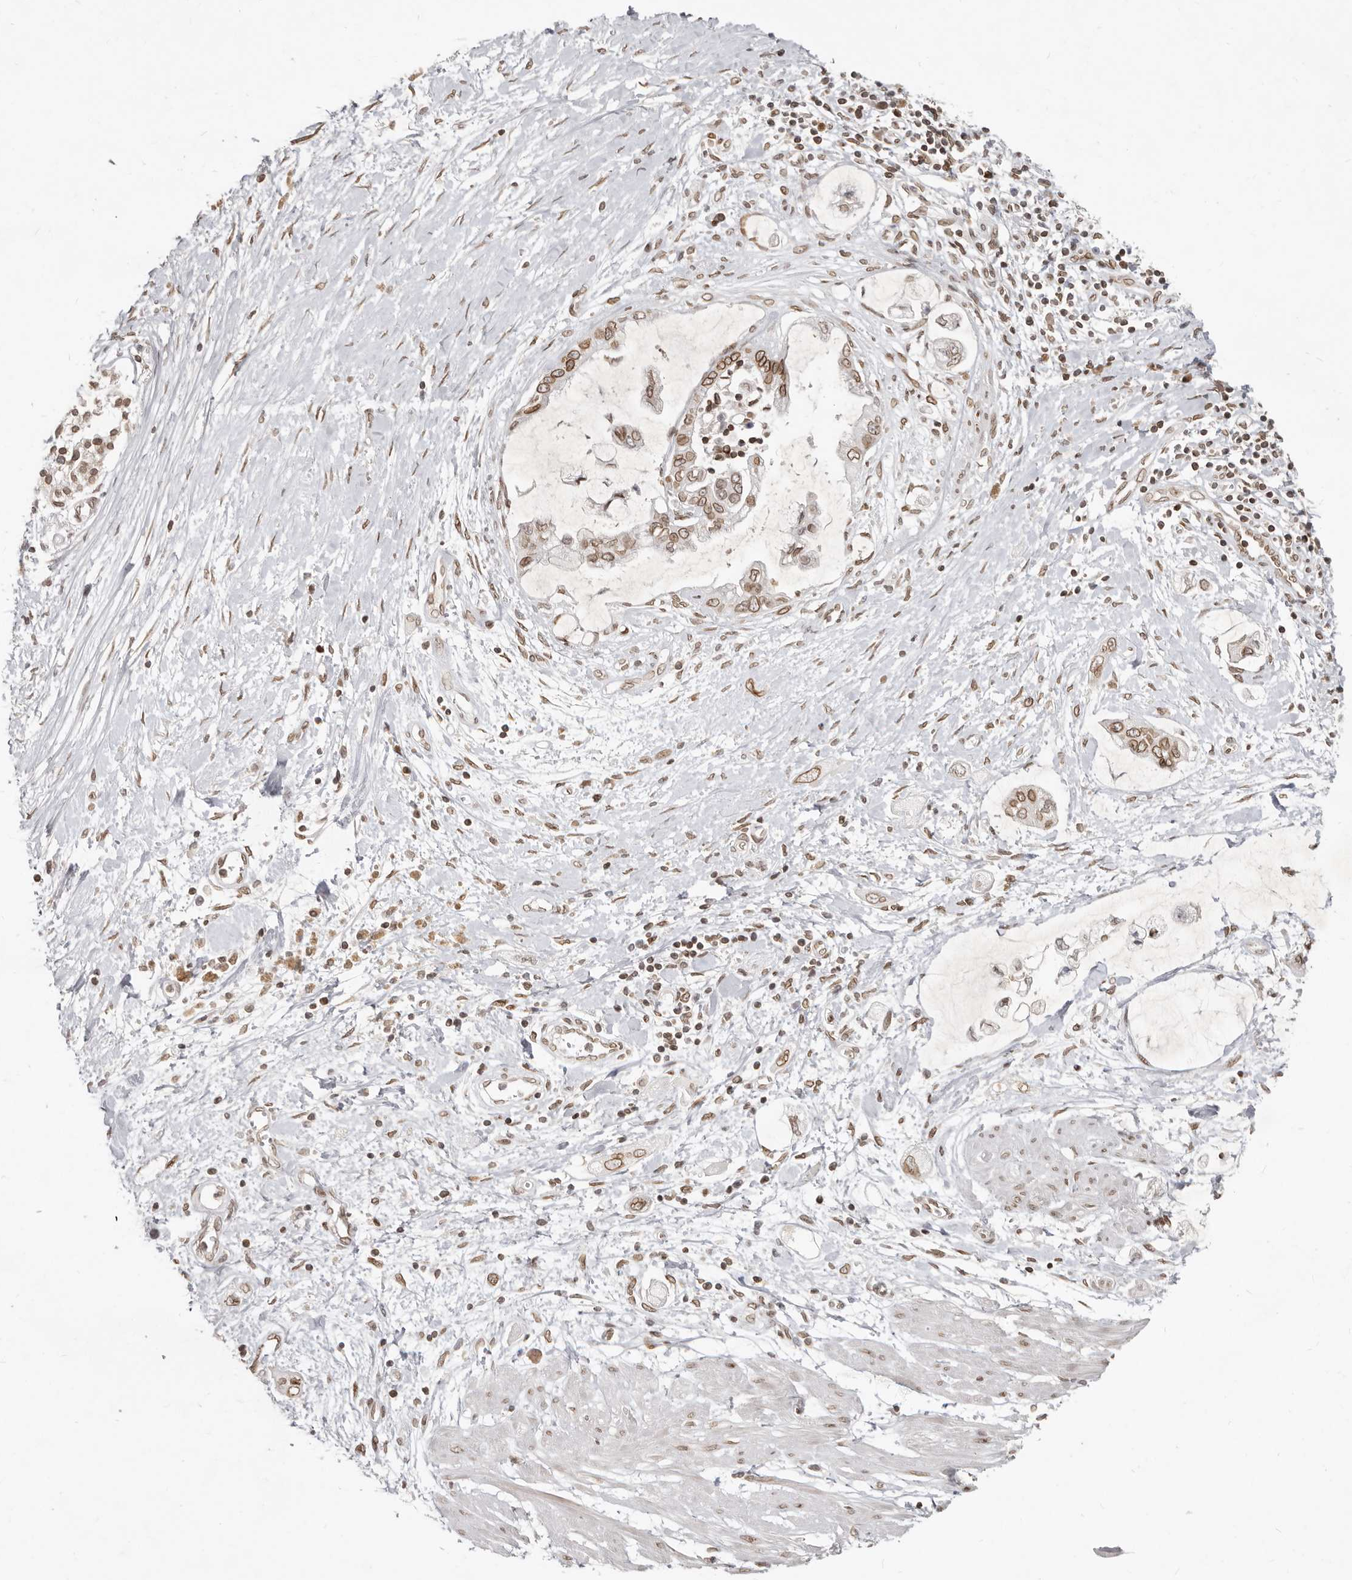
{"staining": {"intensity": "moderate", "quantity": ">75%", "location": "cytoplasmic/membranous,nuclear"}, "tissue": "pancreatic cancer", "cell_type": "Tumor cells", "image_type": "cancer", "snomed": [{"axis": "morphology", "description": "Adenocarcinoma, NOS"}, {"axis": "topography", "description": "Pancreas"}], "caption": "Pancreatic adenocarcinoma stained with immunohistochemistry displays moderate cytoplasmic/membranous and nuclear expression in approximately >75% of tumor cells. Immunohistochemistry (ihc) stains the protein in brown and the nuclei are stained blue.", "gene": "NUP153", "patient": {"sex": "male", "age": 59}}